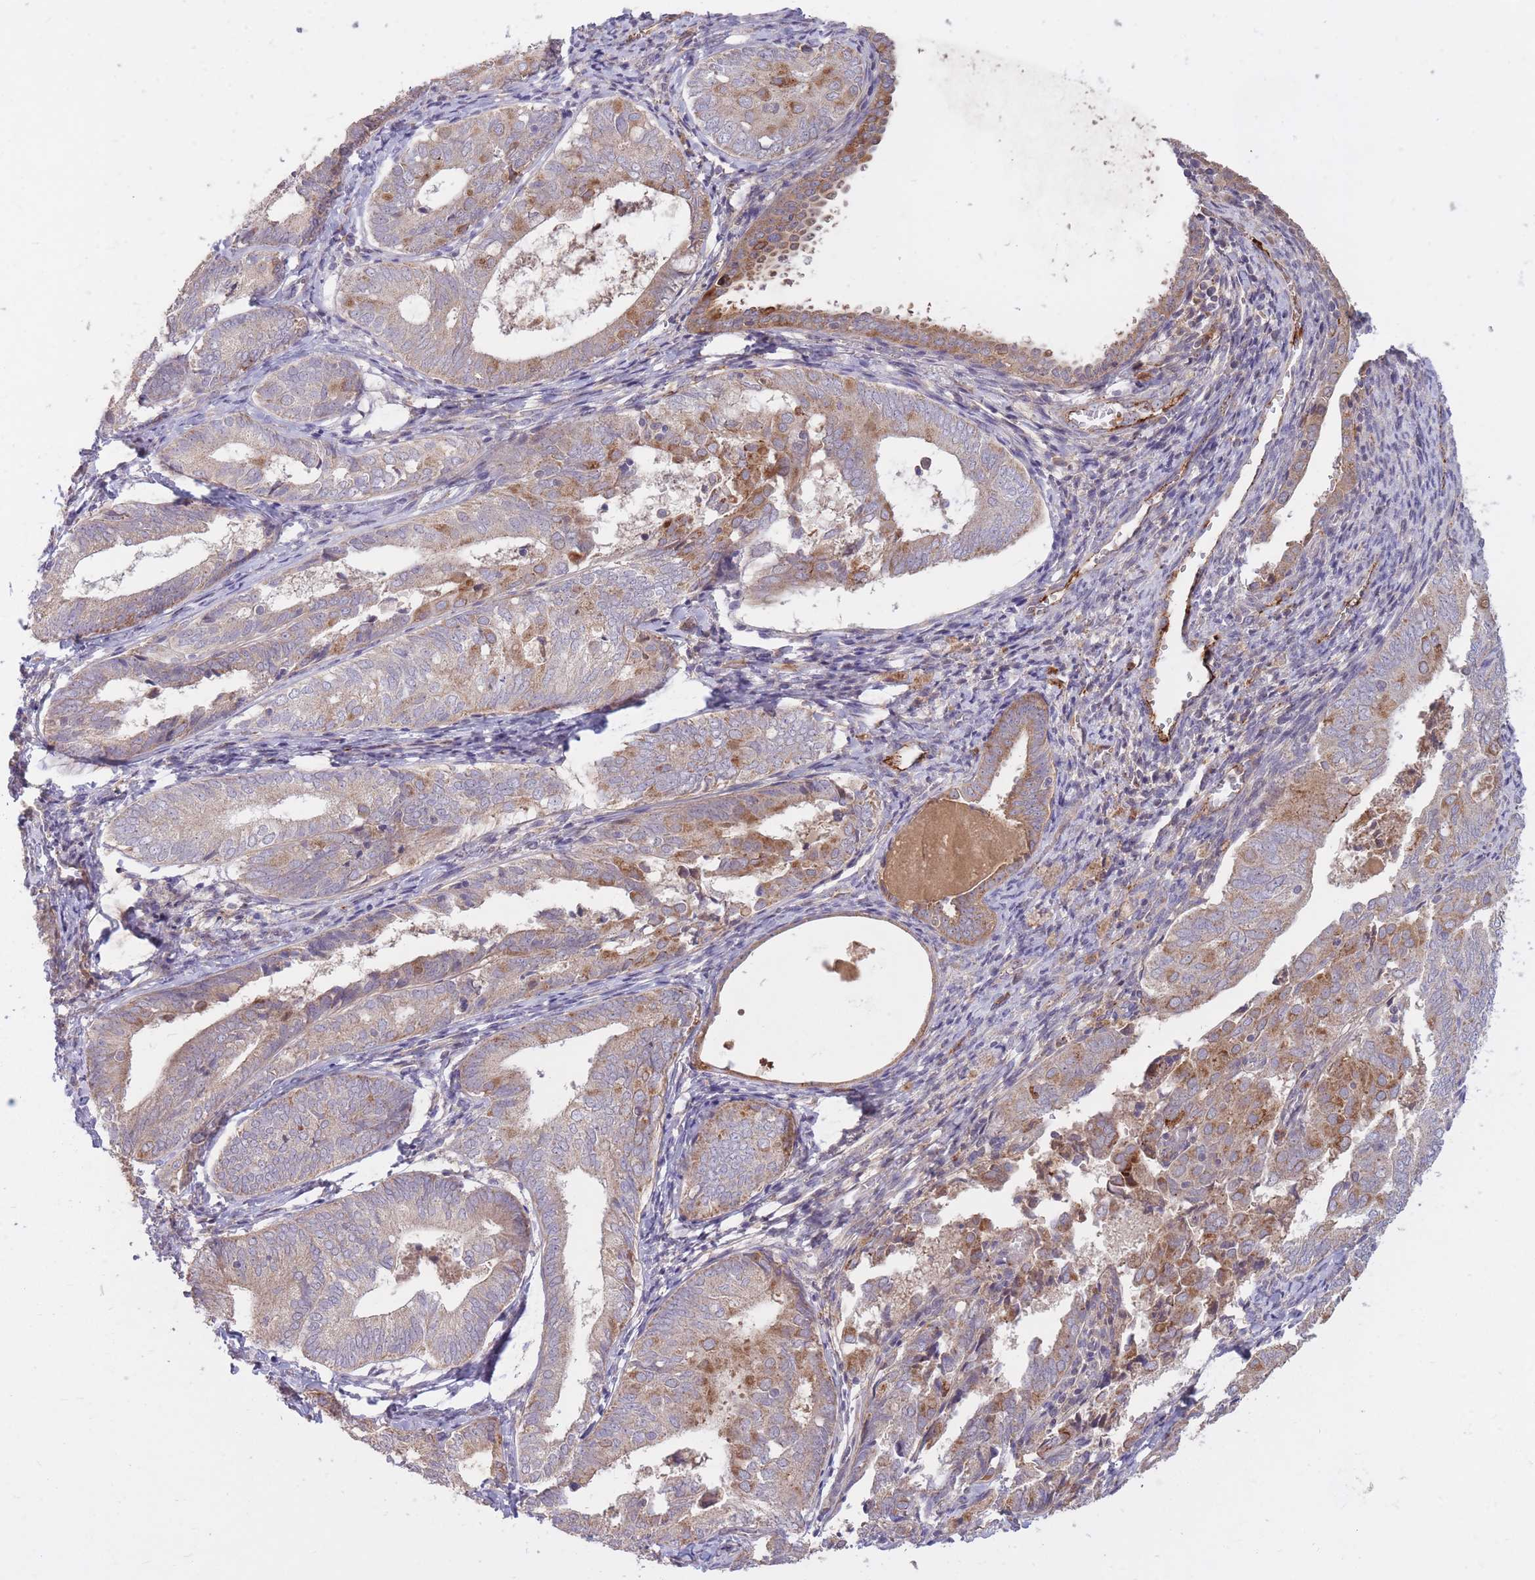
{"staining": {"intensity": "moderate", "quantity": "<25%", "location": "cytoplasmic/membranous"}, "tissue": "endometrial cancer", "cell_type": "Tumor cells", "image_type": "cancer", "snomed": [{"axis": "morphology", "description": "Adenocarcinoma, NOS"}, {"axis": "topography", "description": "Endometrium"}], "caption": "Immunohistochemistry (DAB (3,3'-diaminobenzidine)) staining of endometrial cancer (adenocarcinoma) displays moderate cytoplasmic/membranous protein positivity in approximately <25% of tumor cells.", "gene": "IGF2BP2", "patient": {"sex": "female", "age": 87}}